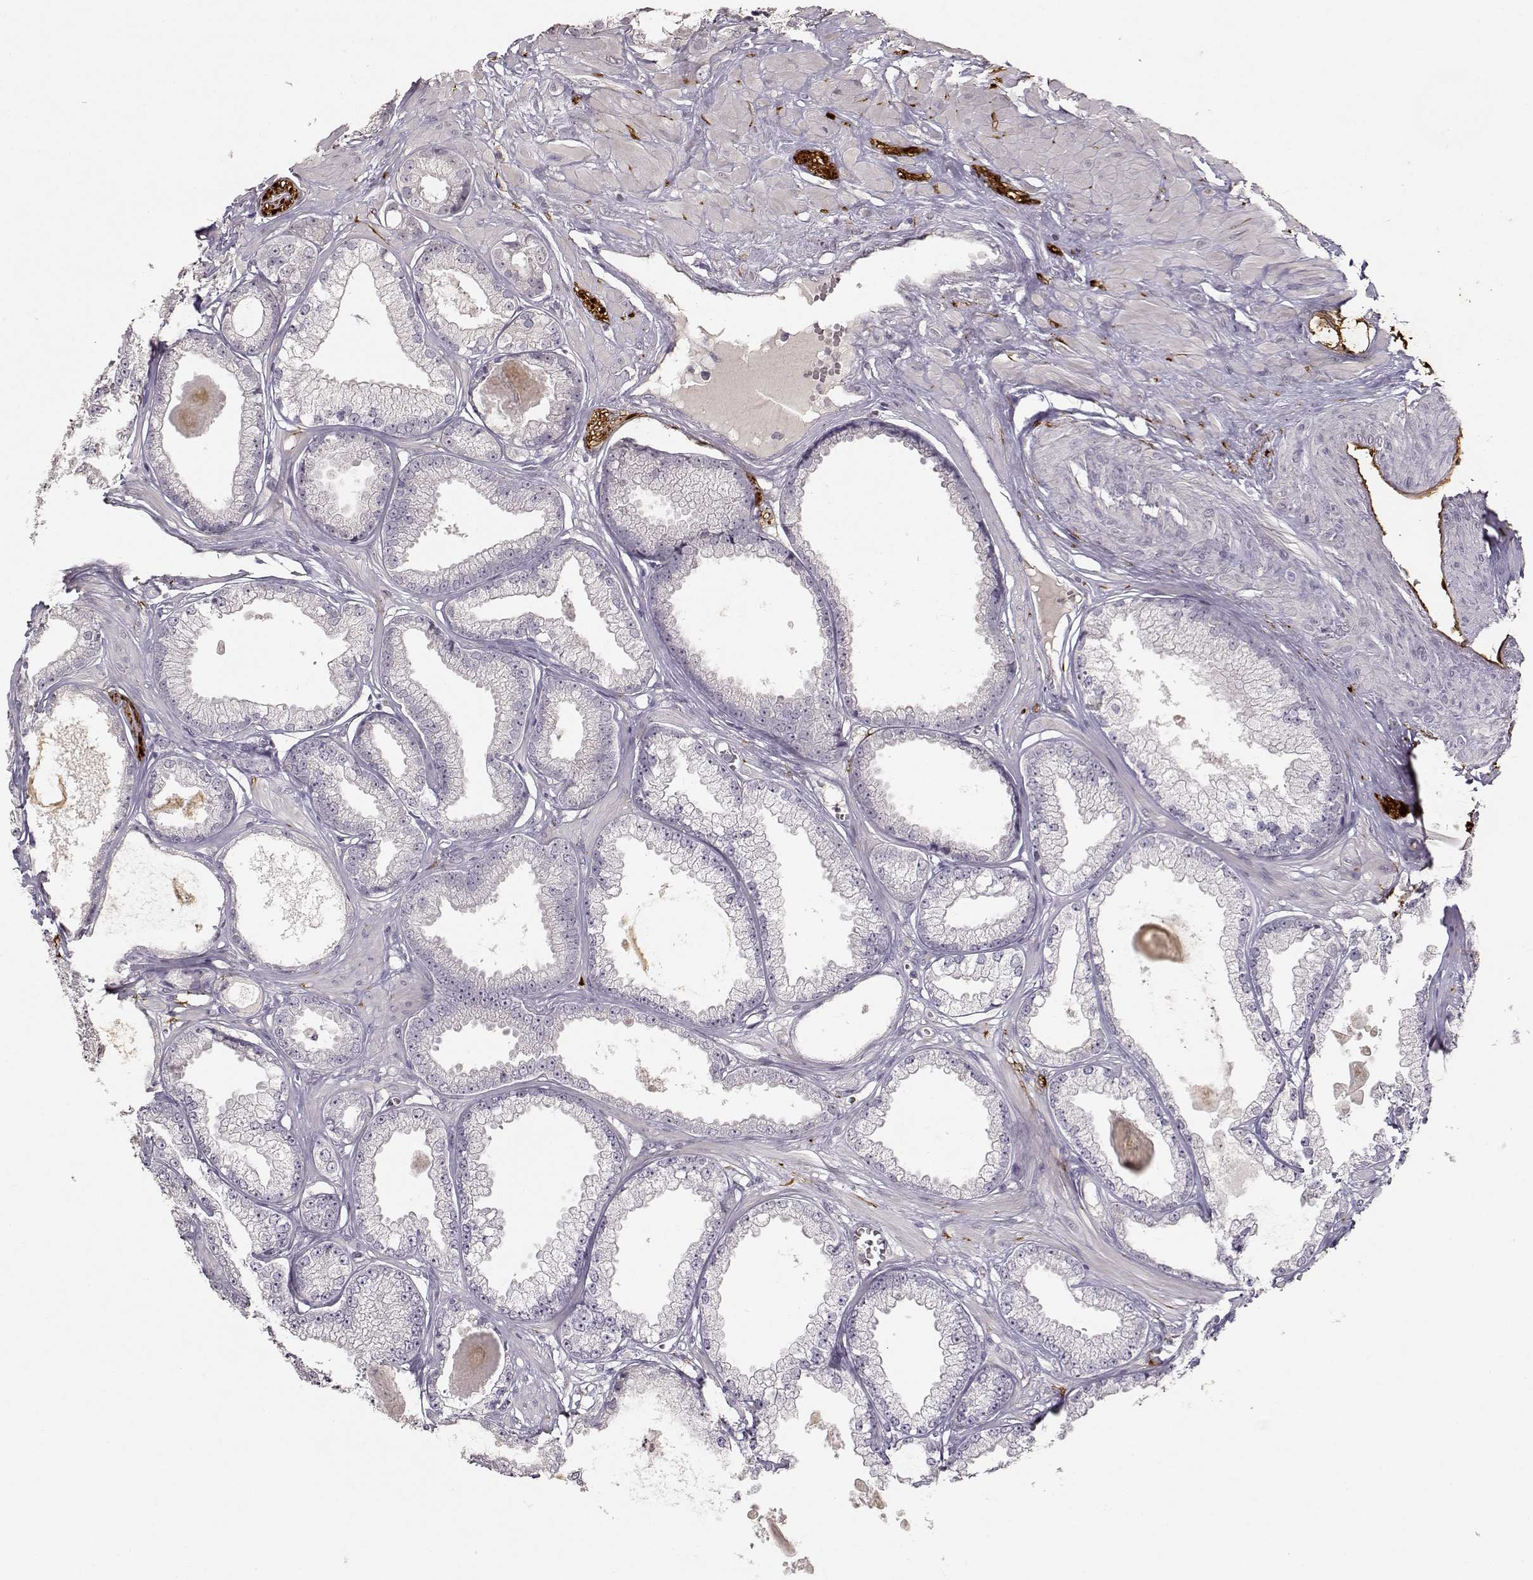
{"staining": {"intensity": "negative", "quantity": "none", "location": "none"}, "tissue": "prostate cancer", "cell_type": "Tumor cells", "image_type": "cancer", "snomed": [{"axis": "morphology", "description": "Adenocarcinoma, Low grade"}, {"axis": "topography", "description": "Prostate"}], "caption": "This is a image of immunohistochemistry (IHC) staining of prostate cancer (low-grade adenocarcinoma), which shows no staining in tumor cells. (Immunohistochemistry, brightfield microscopy, high magnification).", "gene": "S100B", "patient": {"sex": "male", "age": 64}}